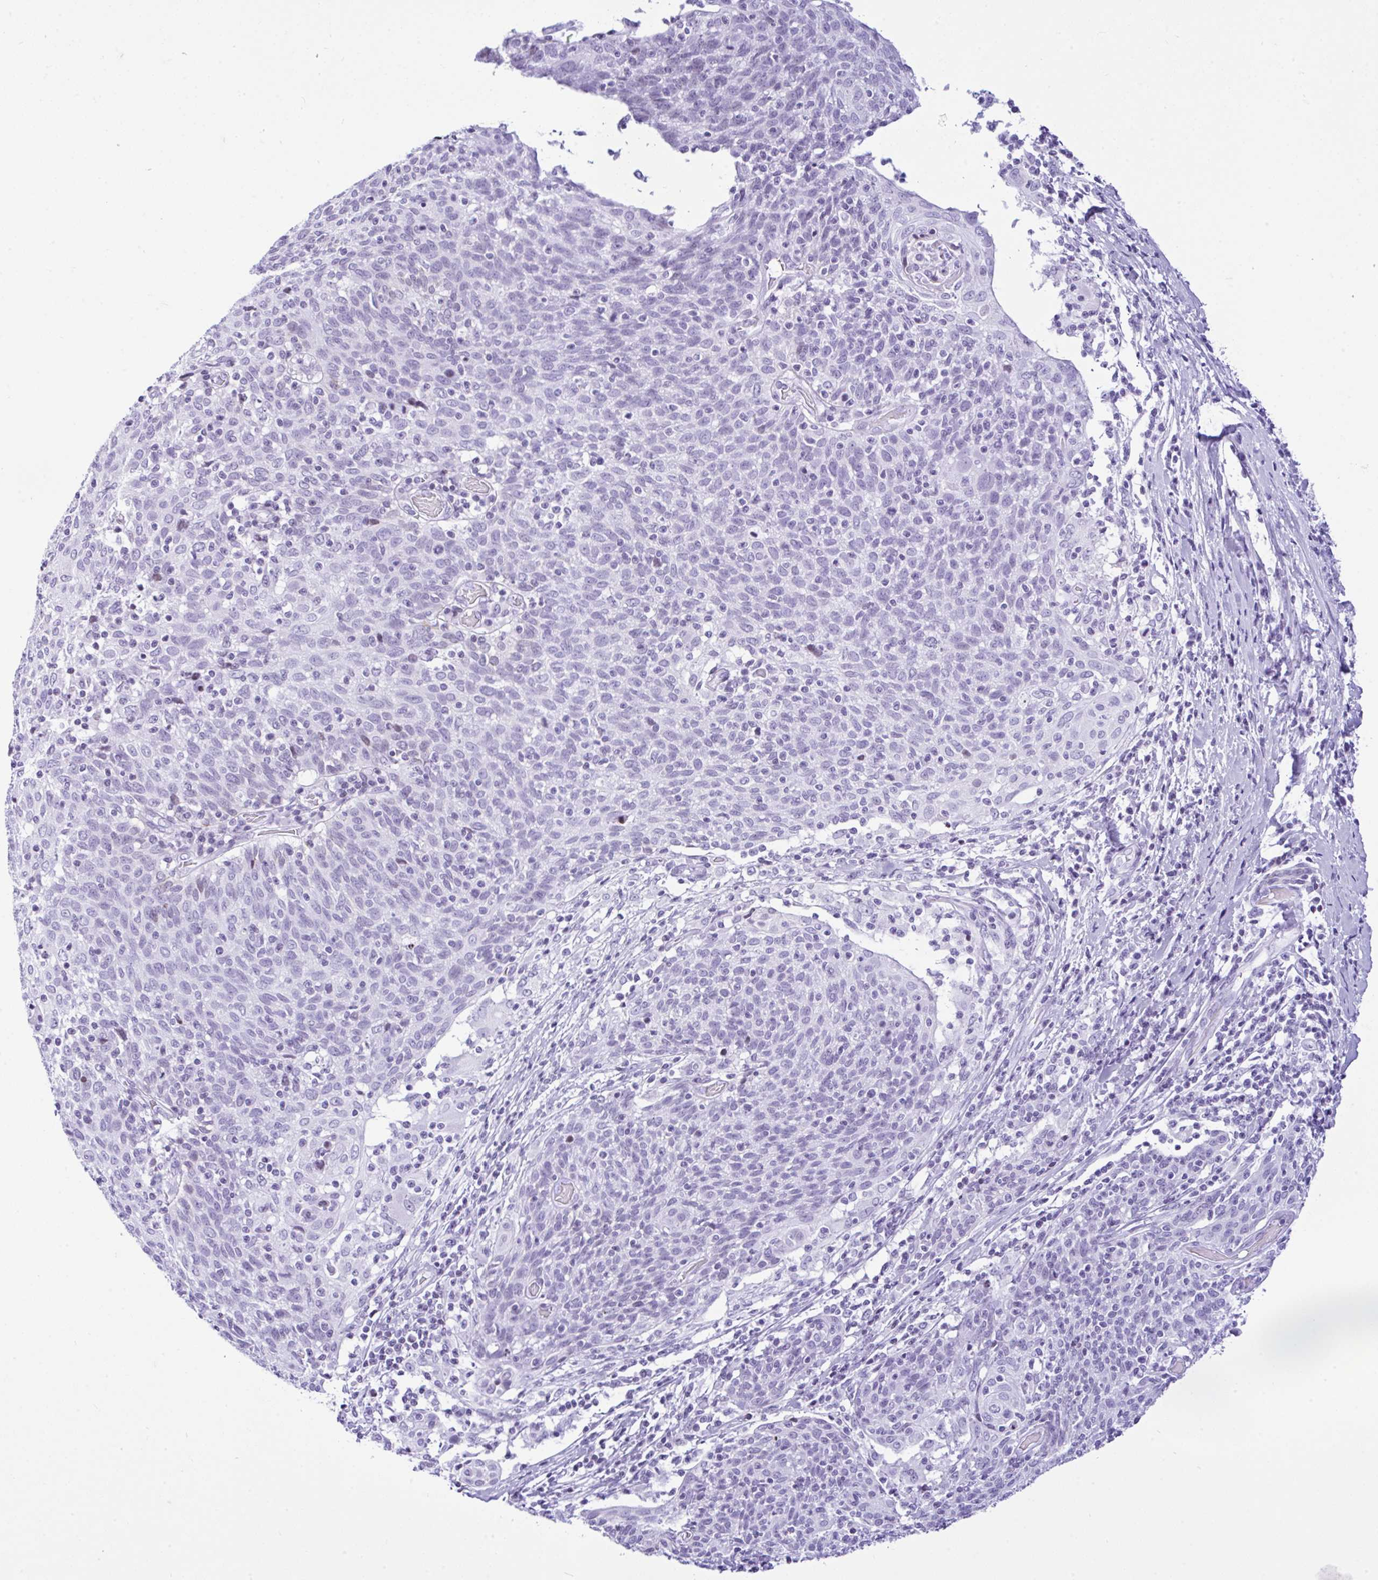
{"staining": {"intensity": "negative", "quantity": "none", "location": "none"}, "tissue": "cervical cancer", "cell_type": "Tumor cells", "image_type": "cancer", "snomed": [{"axis": "morphology", "description": "Squamous cell carcinoma, NOS"}, {"axis": "topography", "description": "Cervix"}], "caption": "An immunohistochemistry (IHC) image of cervical squamous cell carcinoma is shown. There is no staining in tumor cells of cervical squamous cell carcinoma. Brightfield microscopy of immunohistochemistry stained with DAB (3,3'-diaminobenzidine) (brown) and hematoxylin (blue), captured at high magnification.", "gene": "KRT27", "patient": {"sex": "female", "age": 52}}